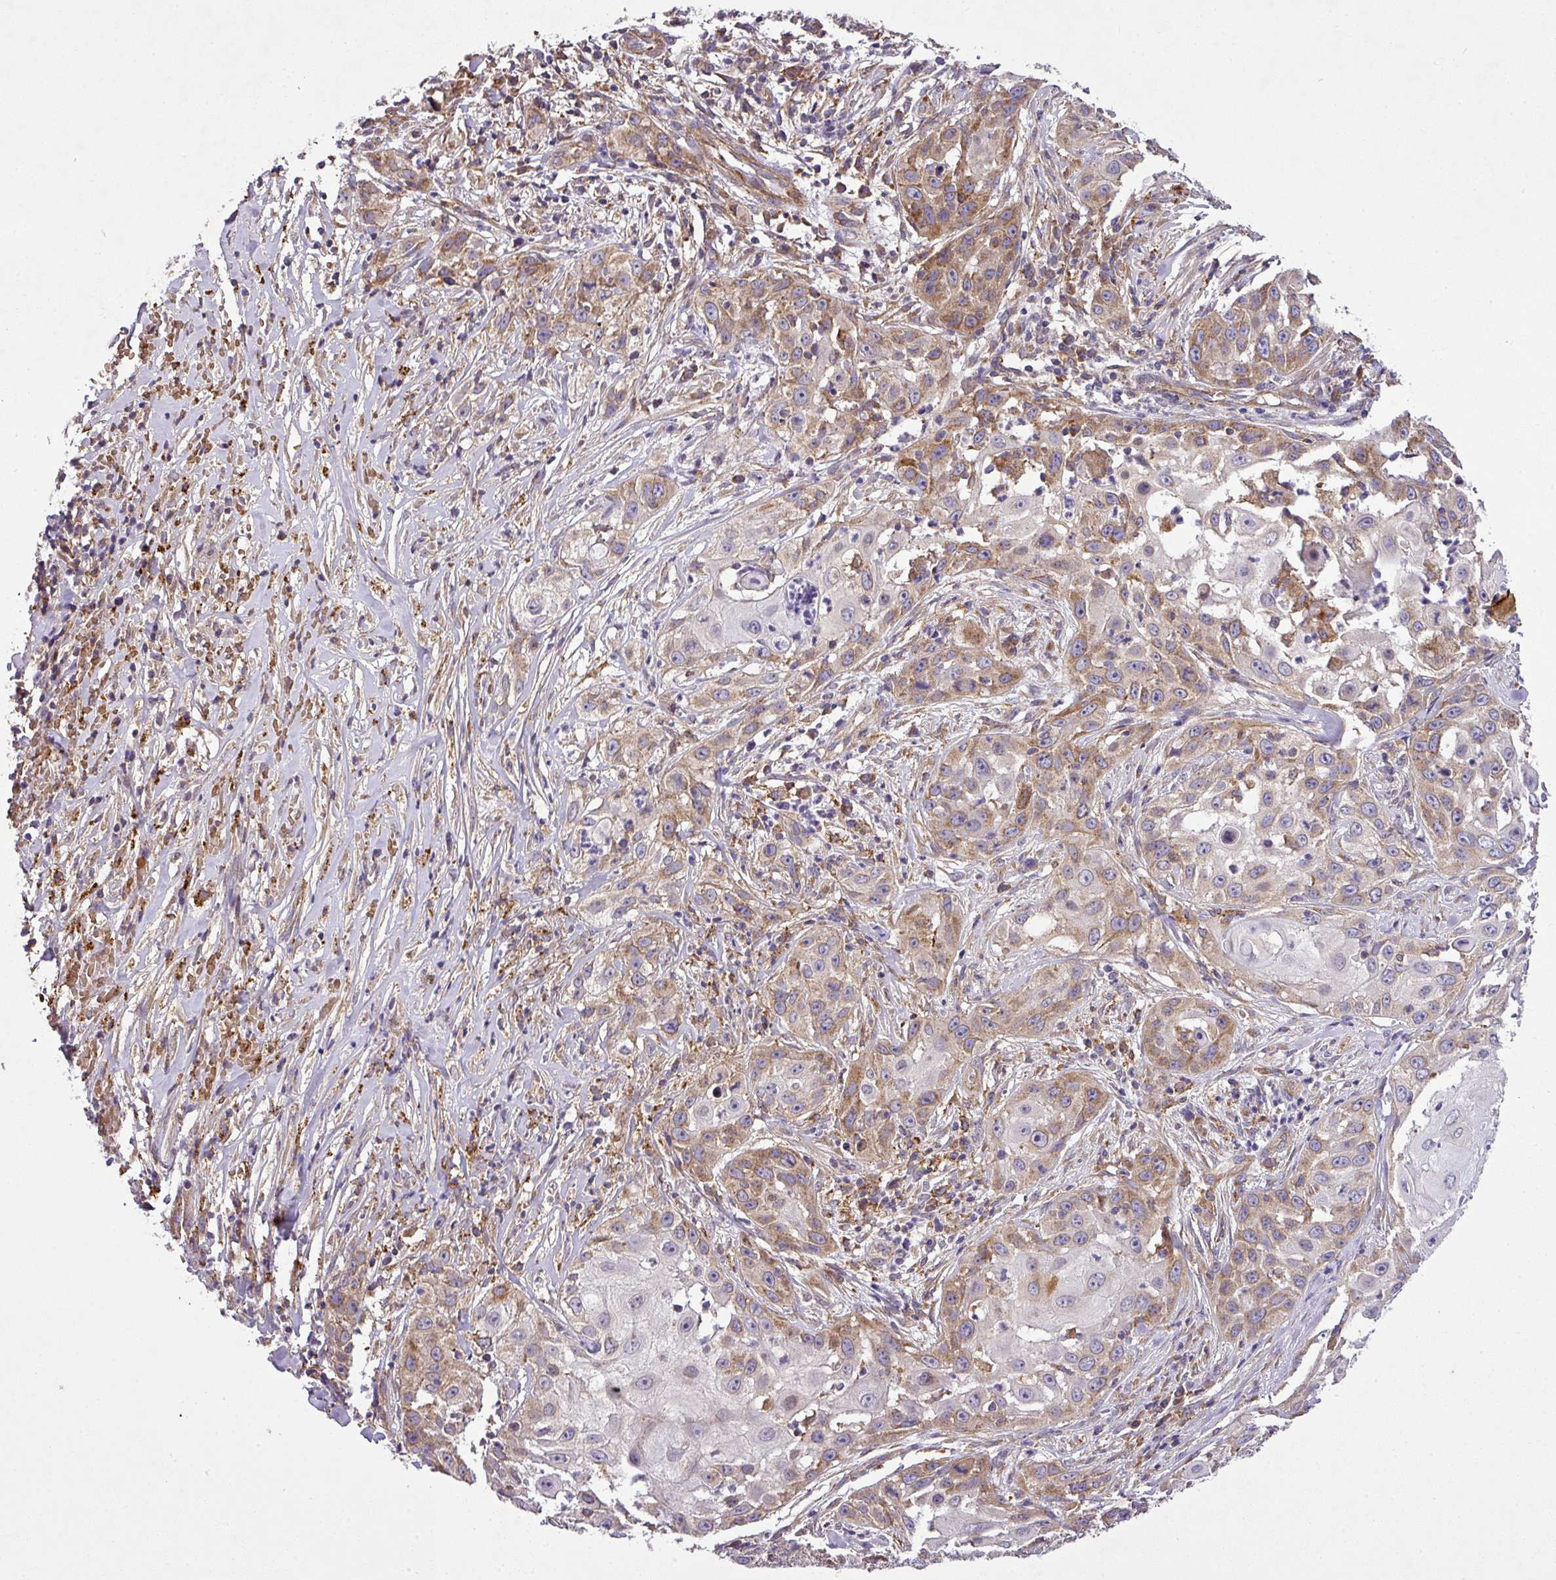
{"staining": {"intensity": "moderate", "quantity": ">75%", "location": "cytoplasmic/membranous"}, "tissue": "skin cancer", "cell_type": "Tumor cells", "image_type": "cancer", "snomed": [{"axis": "morphology", "description": "Squamous cell carcinoma, NOS"}, {"axis": "topography", "description": "Skin"}], "caption": "Immunohistochemistry (IHC) (DAB) staining of skin cancer (squamous cell carcinoma) exhibits moderate cytoplasmic/membranous protein expression in about >75% of tumor cells. The staining was performed using DAB (3,3'-diaminobenzidine) to visualize the protein expression in brown, while the nuclei were stained in blue with hematoxylin (Magnification: 20x).", "gene": "ZNF513", "patient": {"sex": "female", "age": 44}}